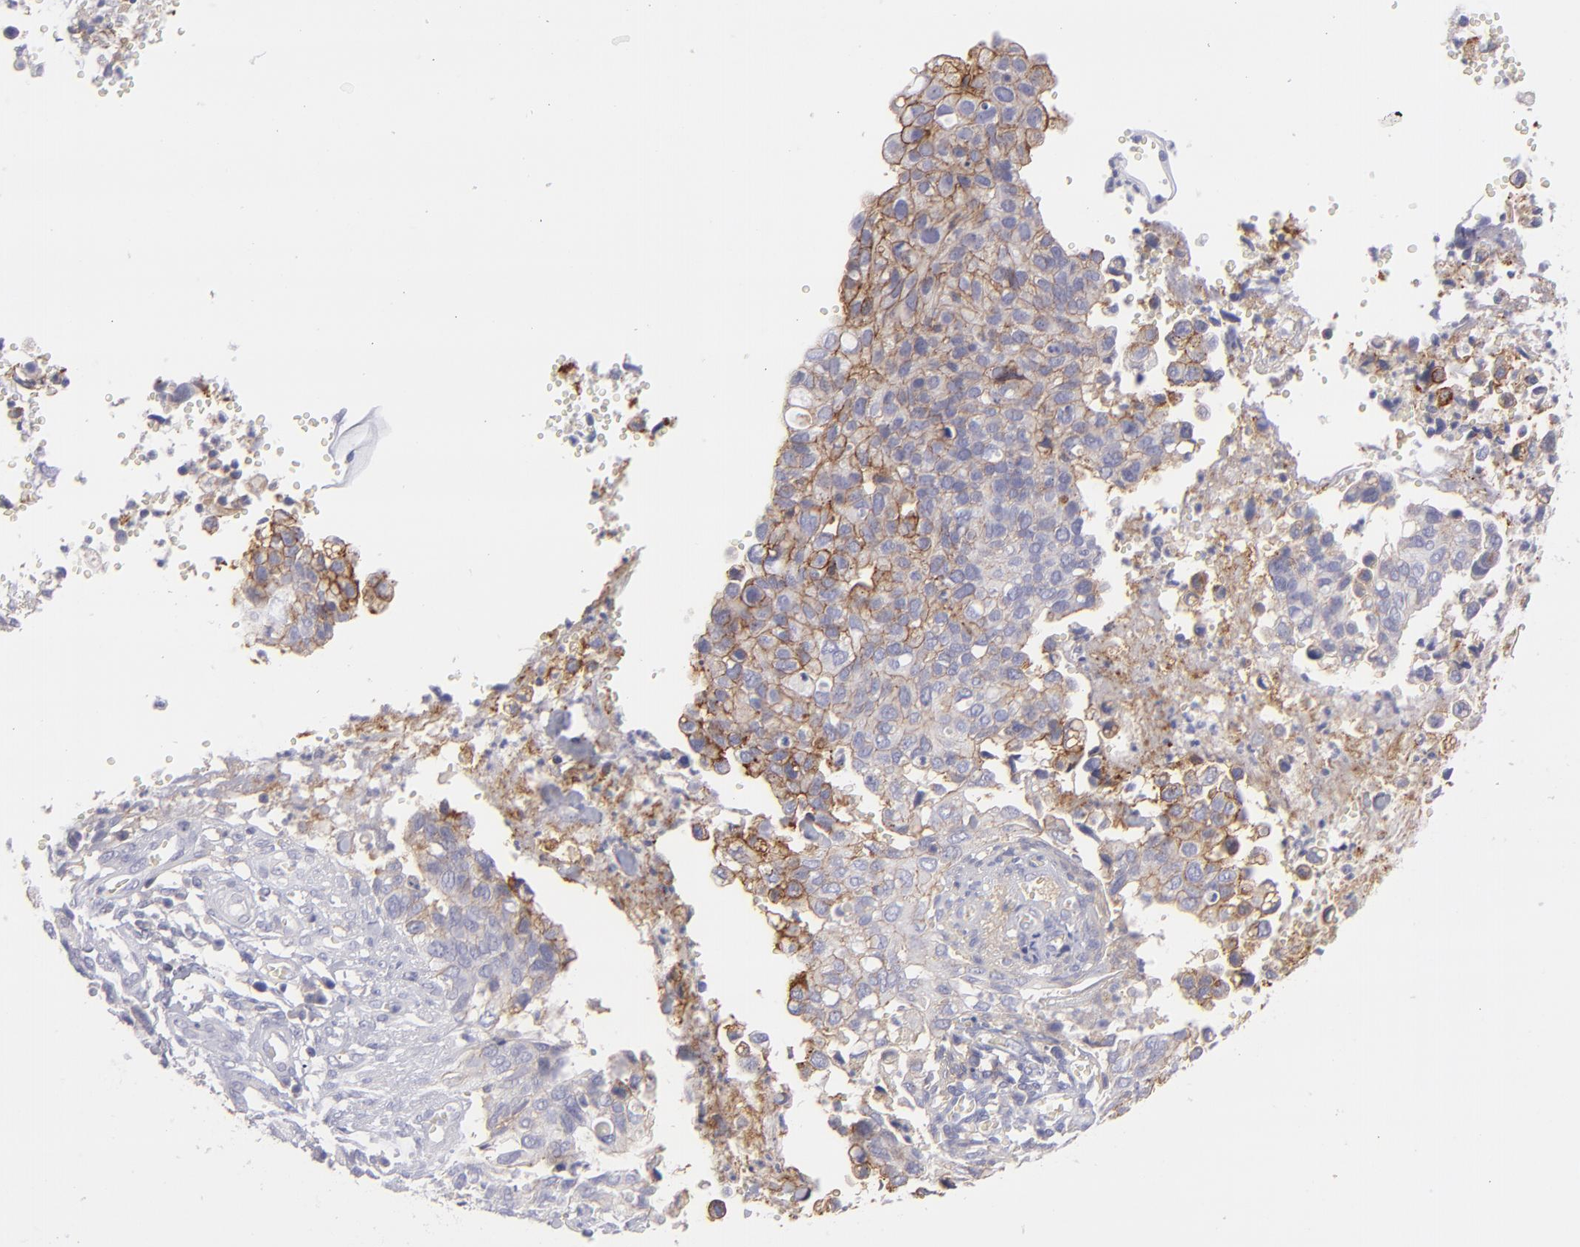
{"staining": {"intensity": "moderate", "quantity": "25%-75%", "location": "cytoplasmic/membranous"}, "tissue": "cervical cancer", "cell_type": "Tumor cells", "image_type": "cancer", "snomed": [{"axis": "morphology", "description": "Normal tissue, NOS"}, {"axis": "morphology", "description": "Squamous cell carcinoma, NOS"}, {"axis": "topography", "description": "Cervix"}], "caption": "Cervical cancer (squamous cell carcinoma) stained with DAB IHC displays medium levels of moderate cytoplasmic/membranous positivity in about 25%-75% of tumor cells. The staining is performed using DAB (3,3'-diaminobenzidine) brown chromogen to label protein expression. The nuclei are counter-stained blue using hematoxylin.", "gene": "BSG", "patient": {"sex": "female", "age": 45}}